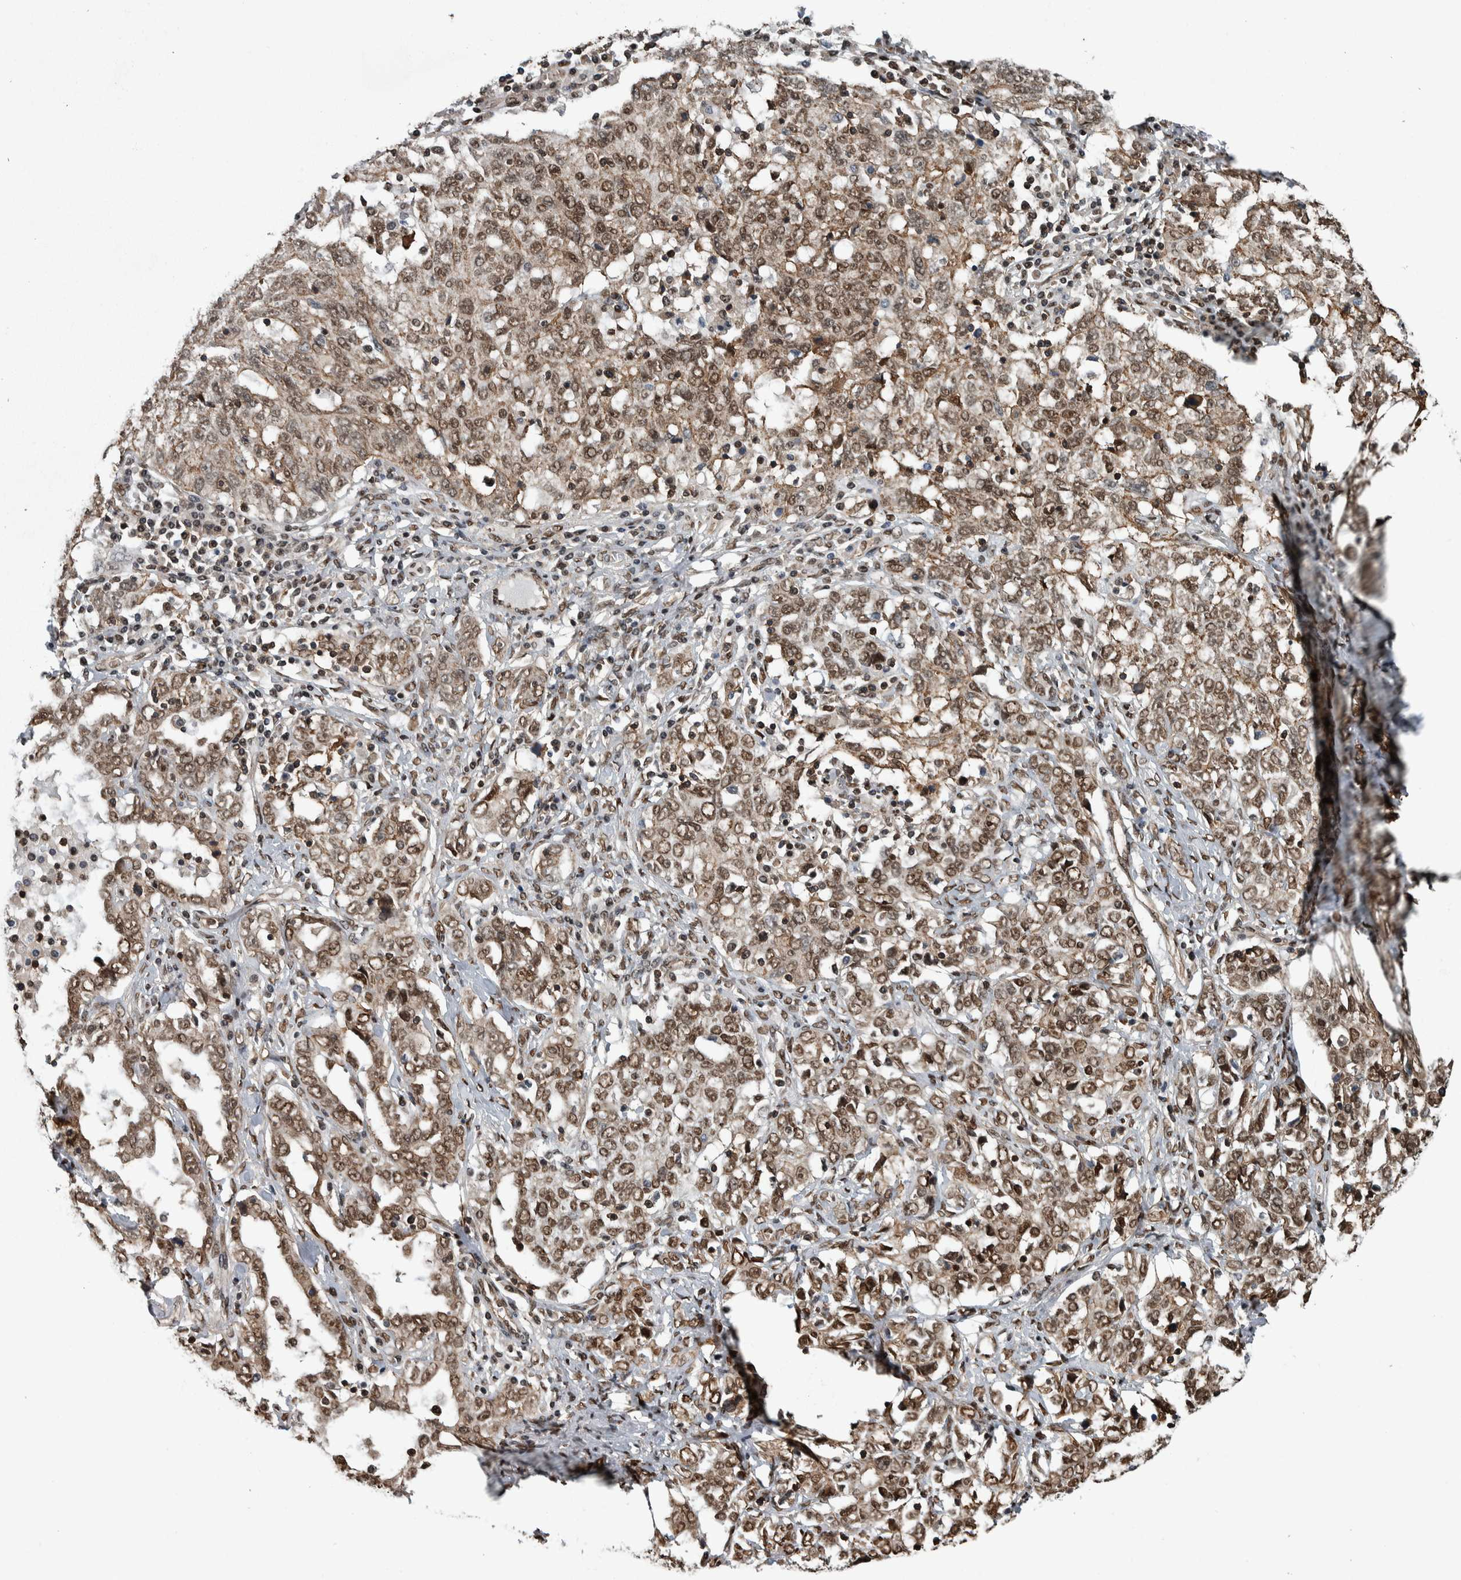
{"staining": {"intensity": "moderate", "quantity": ">75%", "location": "nuclear"}, "tissue": "ovarian cancer", "cell_type": "Tumor cells", "image_type": "cancer", "snomed": [{"axis": "morphology", "description": "Carcinoma, endometroid"}, {"axis": "topography", "description": "Ovary"}], "caption": "Ovarian endometroid carcinoma stained for a protein (brown) reveals moderate nuclear positive expression in about >75% of tumor cells.", "gene": "FAM135B", "patient": {"sex": "female", "age": 62}}